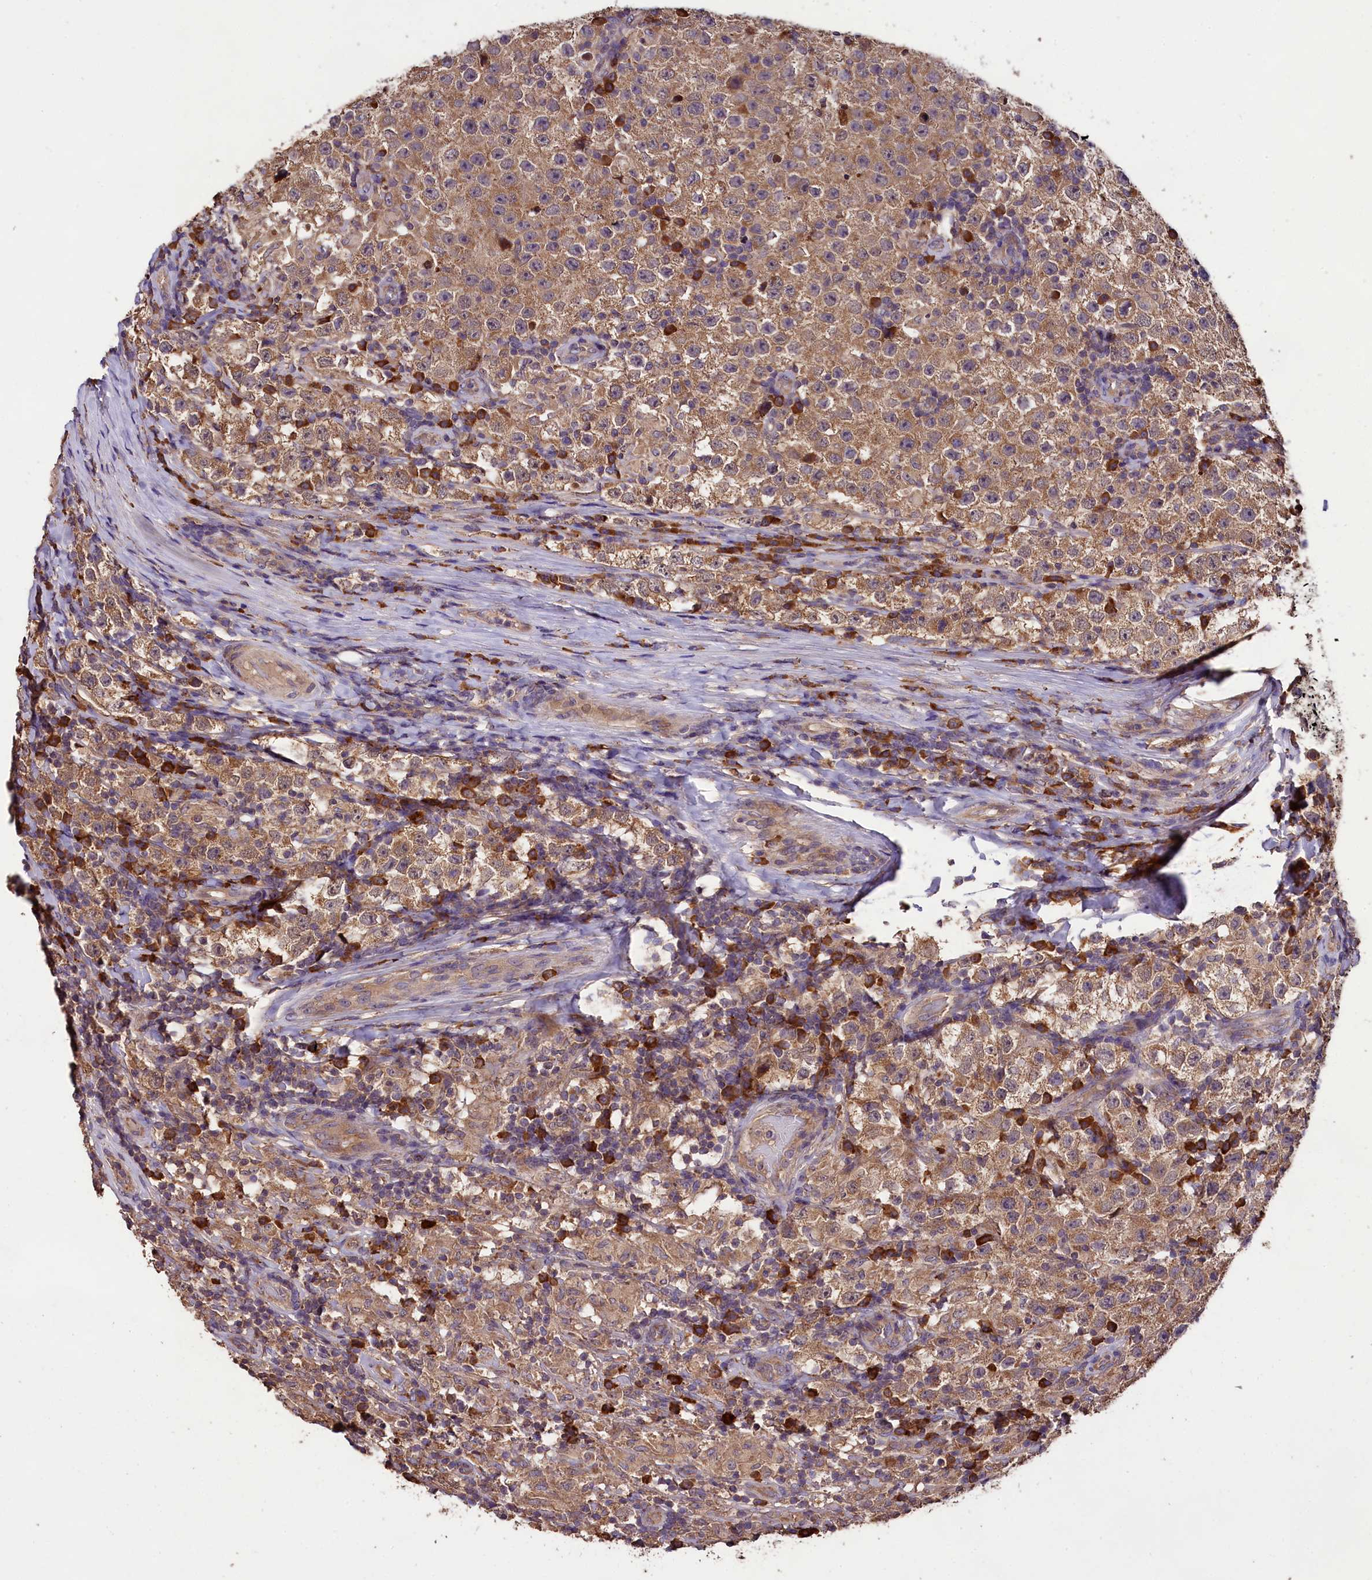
{"staining": {"intensity": "moderate", "quantity": ">75%", "location": "cytoplasmic/membranous"}, "tissue": "testis cancer", "cell_type": "Tumor cells", "image_type": "cancer", "snomed": [{"axis": "morphology", "description": "Normal tissue, NOS"}, {"axis": "morphology", "description": "Urothelial carcinoma, High grade"}, {"axis": "morphology", "description": "Seminoma, NOS"}, {"axis": "morphology", "description": "Carcinoma, Embryonal, NOS"}, {"axis": "topography", "description": "Urinary bladder"}, {"axis": "topography", "description": "Testis"}], "caption": "The micrograph reveals immunohistochemical staining of urothelial carcinoma (high-grade) (testis). There is moderate cytoplasmic/membranous expression is seen in approximately >75% of tumor cells.", "gene": "ENKD1", "patient": {"sex": "male", "age": 41}}